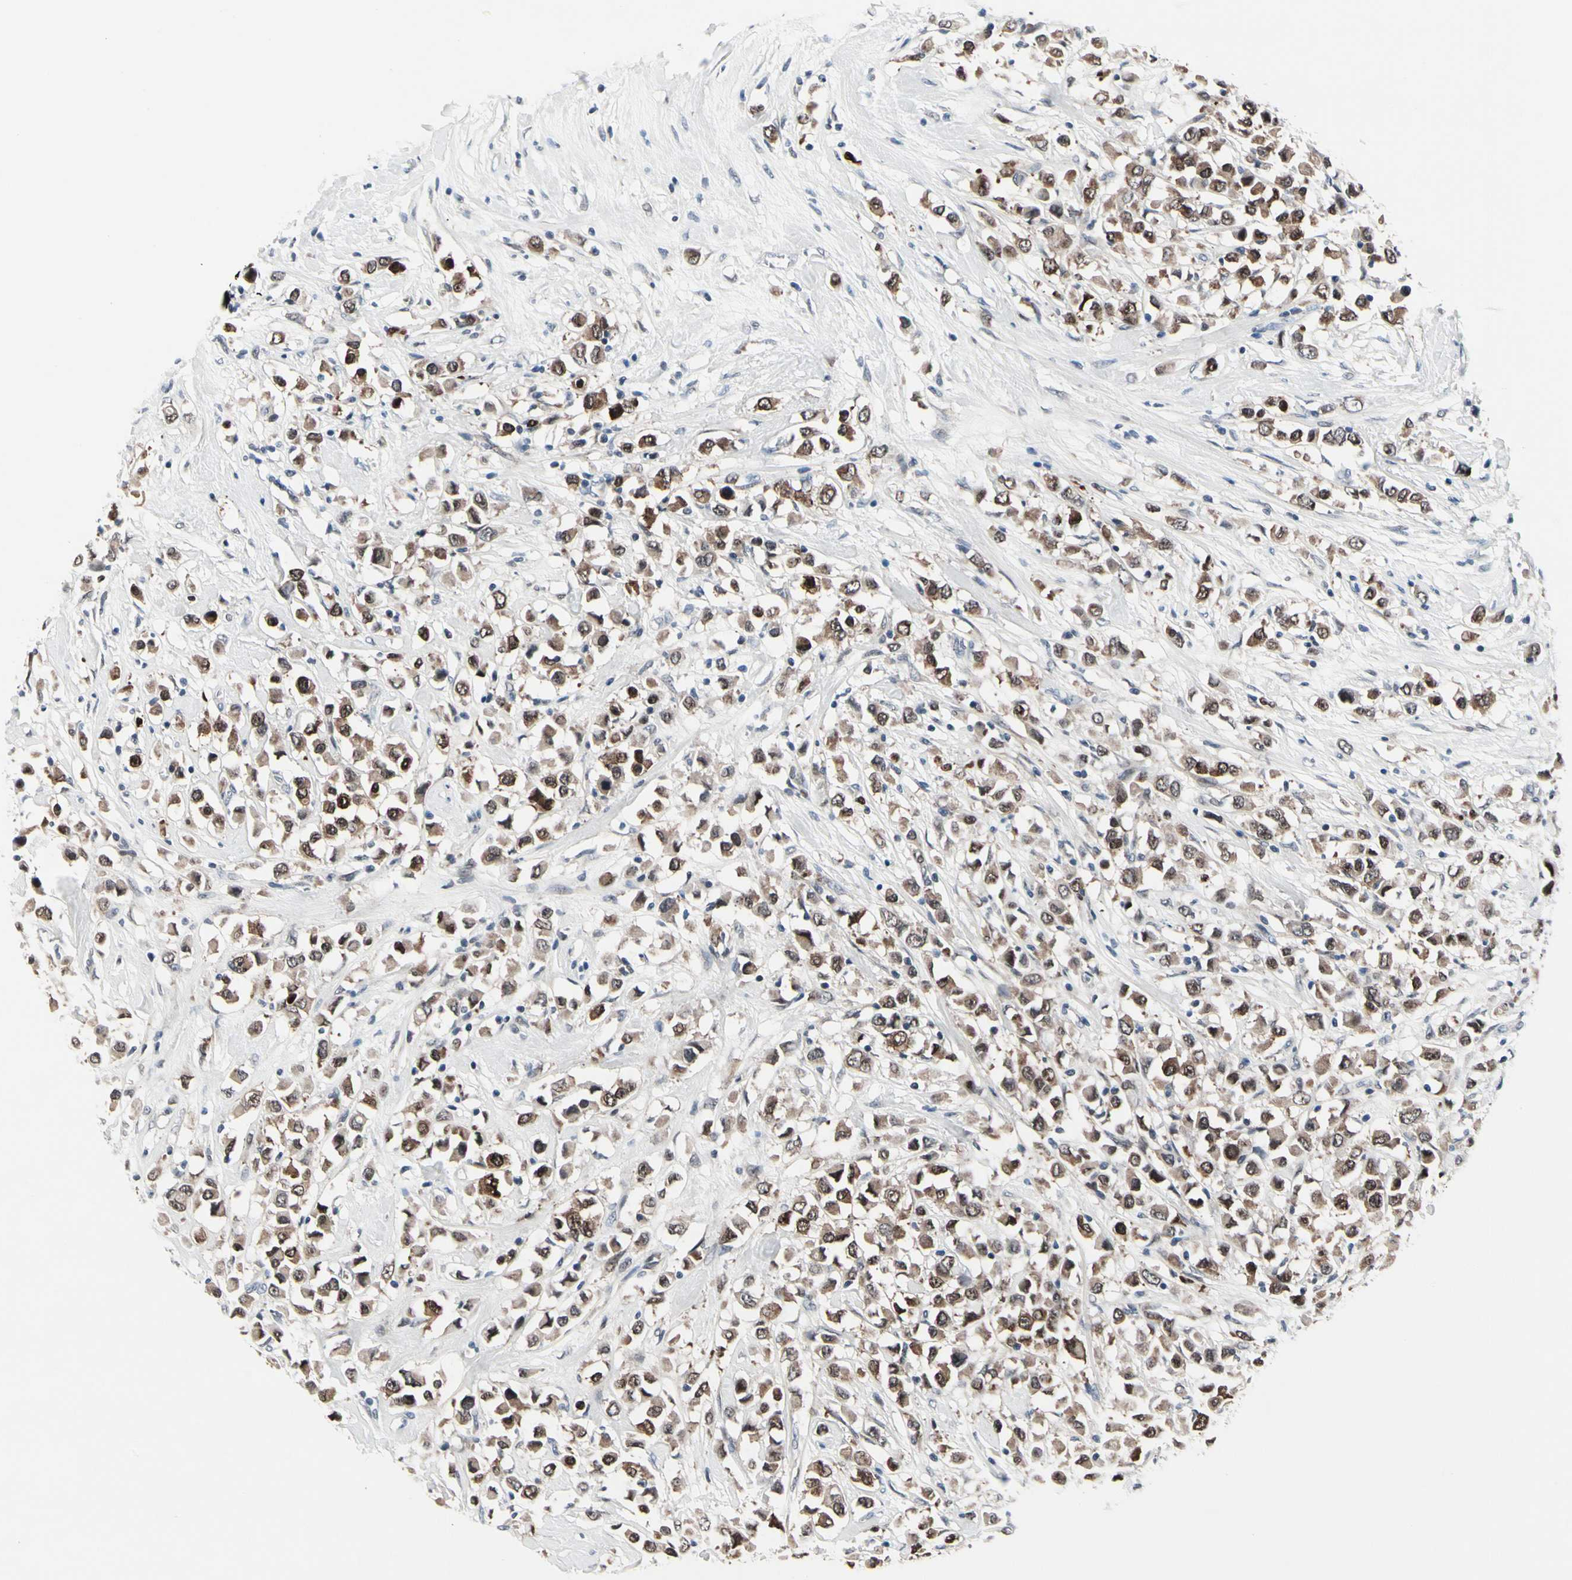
{"staining": {"intensity": "moderate", "quantity": ">75%", "location": "cytoplasmic/membranous,nuclear"}, "tissue": "breast cancer", "cell_type": "Tumor cells", "image_type": "cancer", "snomed": [{"axis": "morphology", "description": "Duct carcinoma"}, {"axis": "topography", "description": "Breast"}], "caption": "Invasive ductal carcinoma (breast) was stained to show a protein in brown. There is medium levels of moderate cytoplasmic/membranous and nuclear staining in approximately >75% of tumor cells.", "gene": "TXN", "patient": {"sex": "female", "age": 61}}